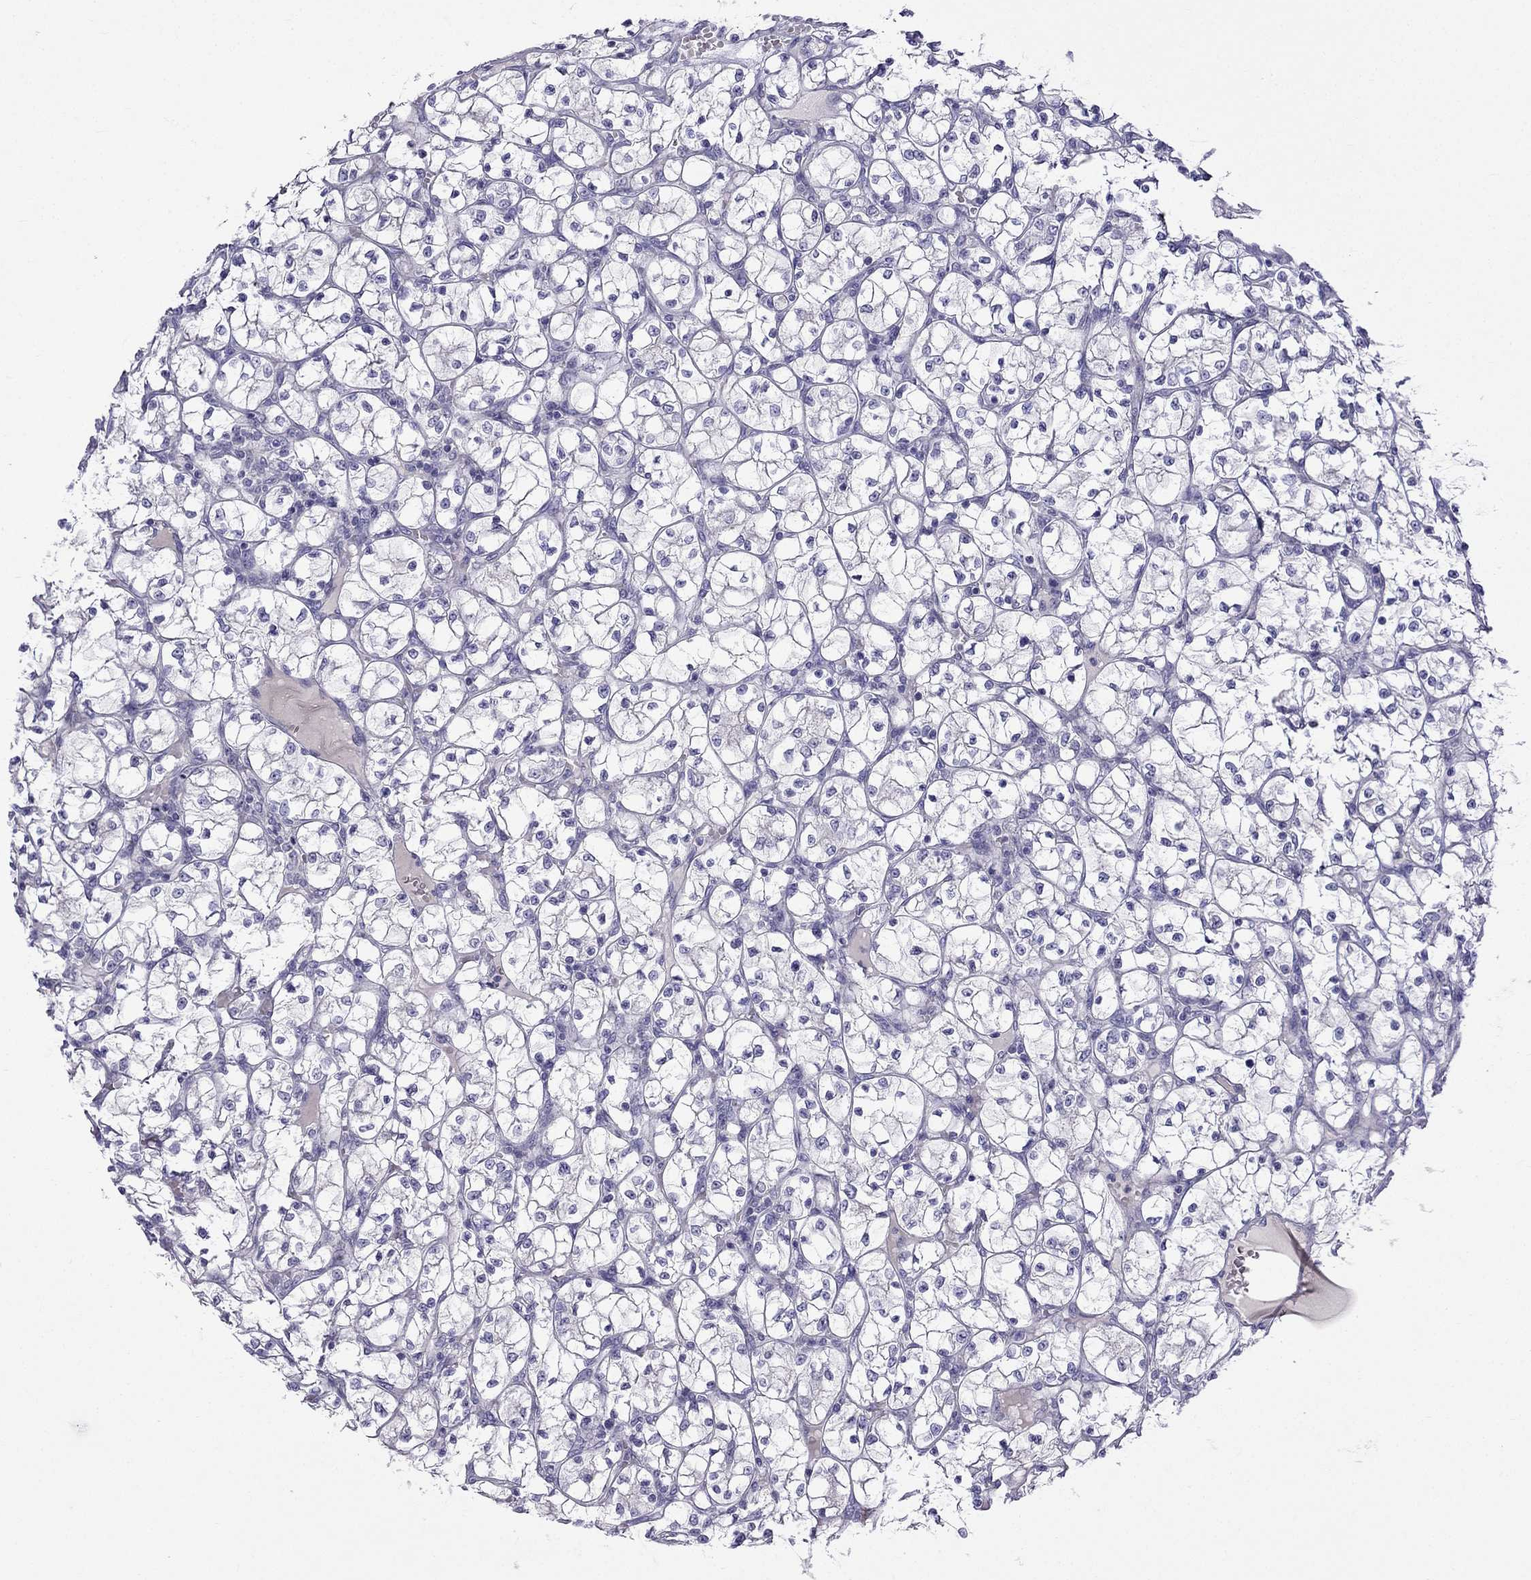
{"staining": {"intensity": "negative", "quantity": "none", "location": "none"}, "tissue": "renal cancer", "cell_type": "Tumor cells", "image_type": "cancer", "snomed": [{"axis": "morphology", "description": "Adenocarcinoma, NOS"}, {"axis": "topography", "description": "Kidney"}], "caption": "Tumor cells are negative for protein expression in human renal adenocarcinoma.", "gene": "PATE1", "patient": {"sex": "female", "age": 64}}